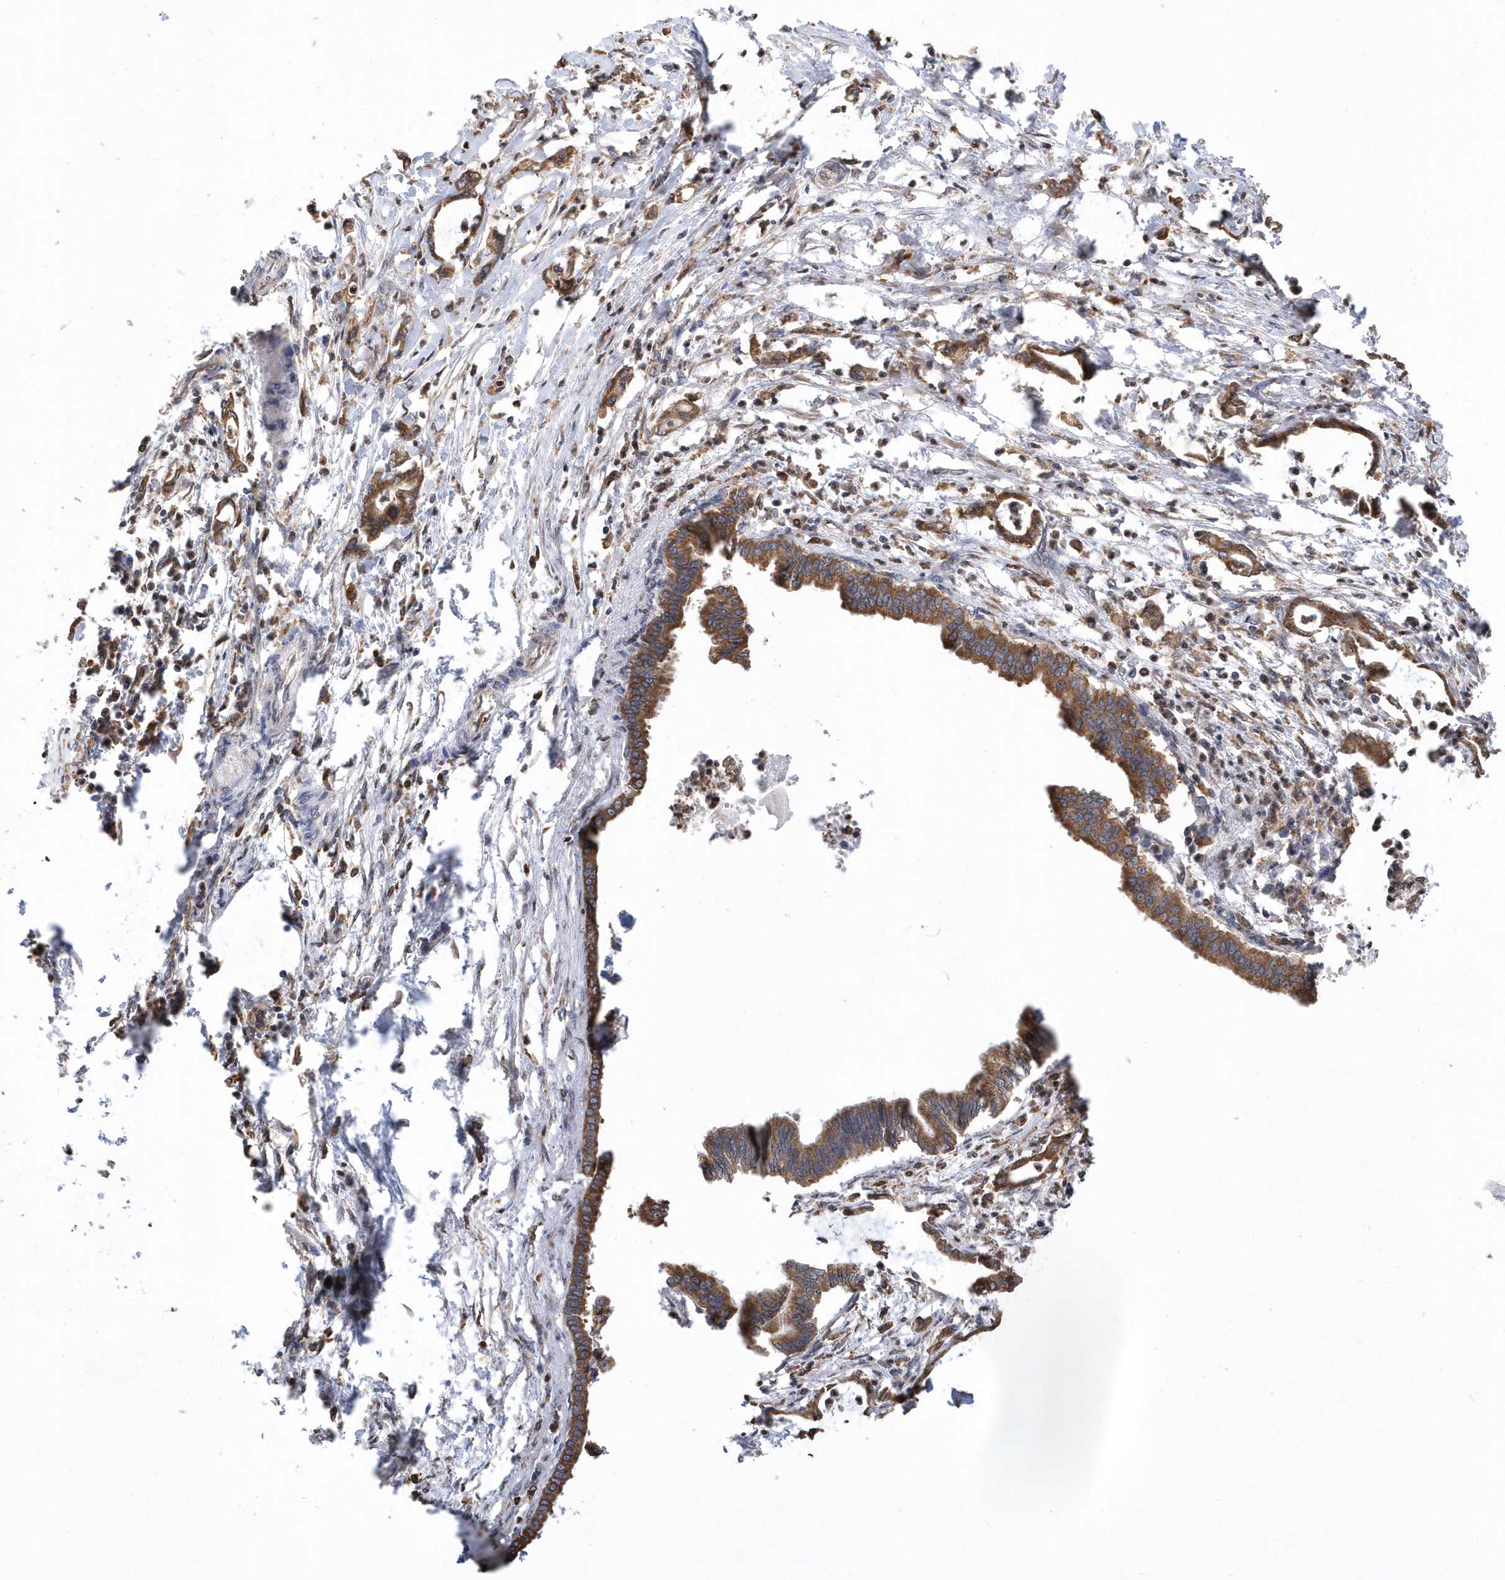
{"staining": {"intensity": "moderate", "quantity": ">75%", "location": "cytoplasmic/membranous"}, "tissue": "pancreatic cancer", "cell_type": "Tumor cells", "image_type": "cancer", "snomed": [{"axis": "morphology", "description": "Adenocarcinoma, NOS"}, {"axis": "topography", "description": "Pancreas"}], "caption": "Human pancreatic cancer (adenocarcinoma) stained with a protein marker demonstrates moderate staining in tumor cells.", "gene": "VAMP7", "patient": {"sex": "female", "age": 55}}